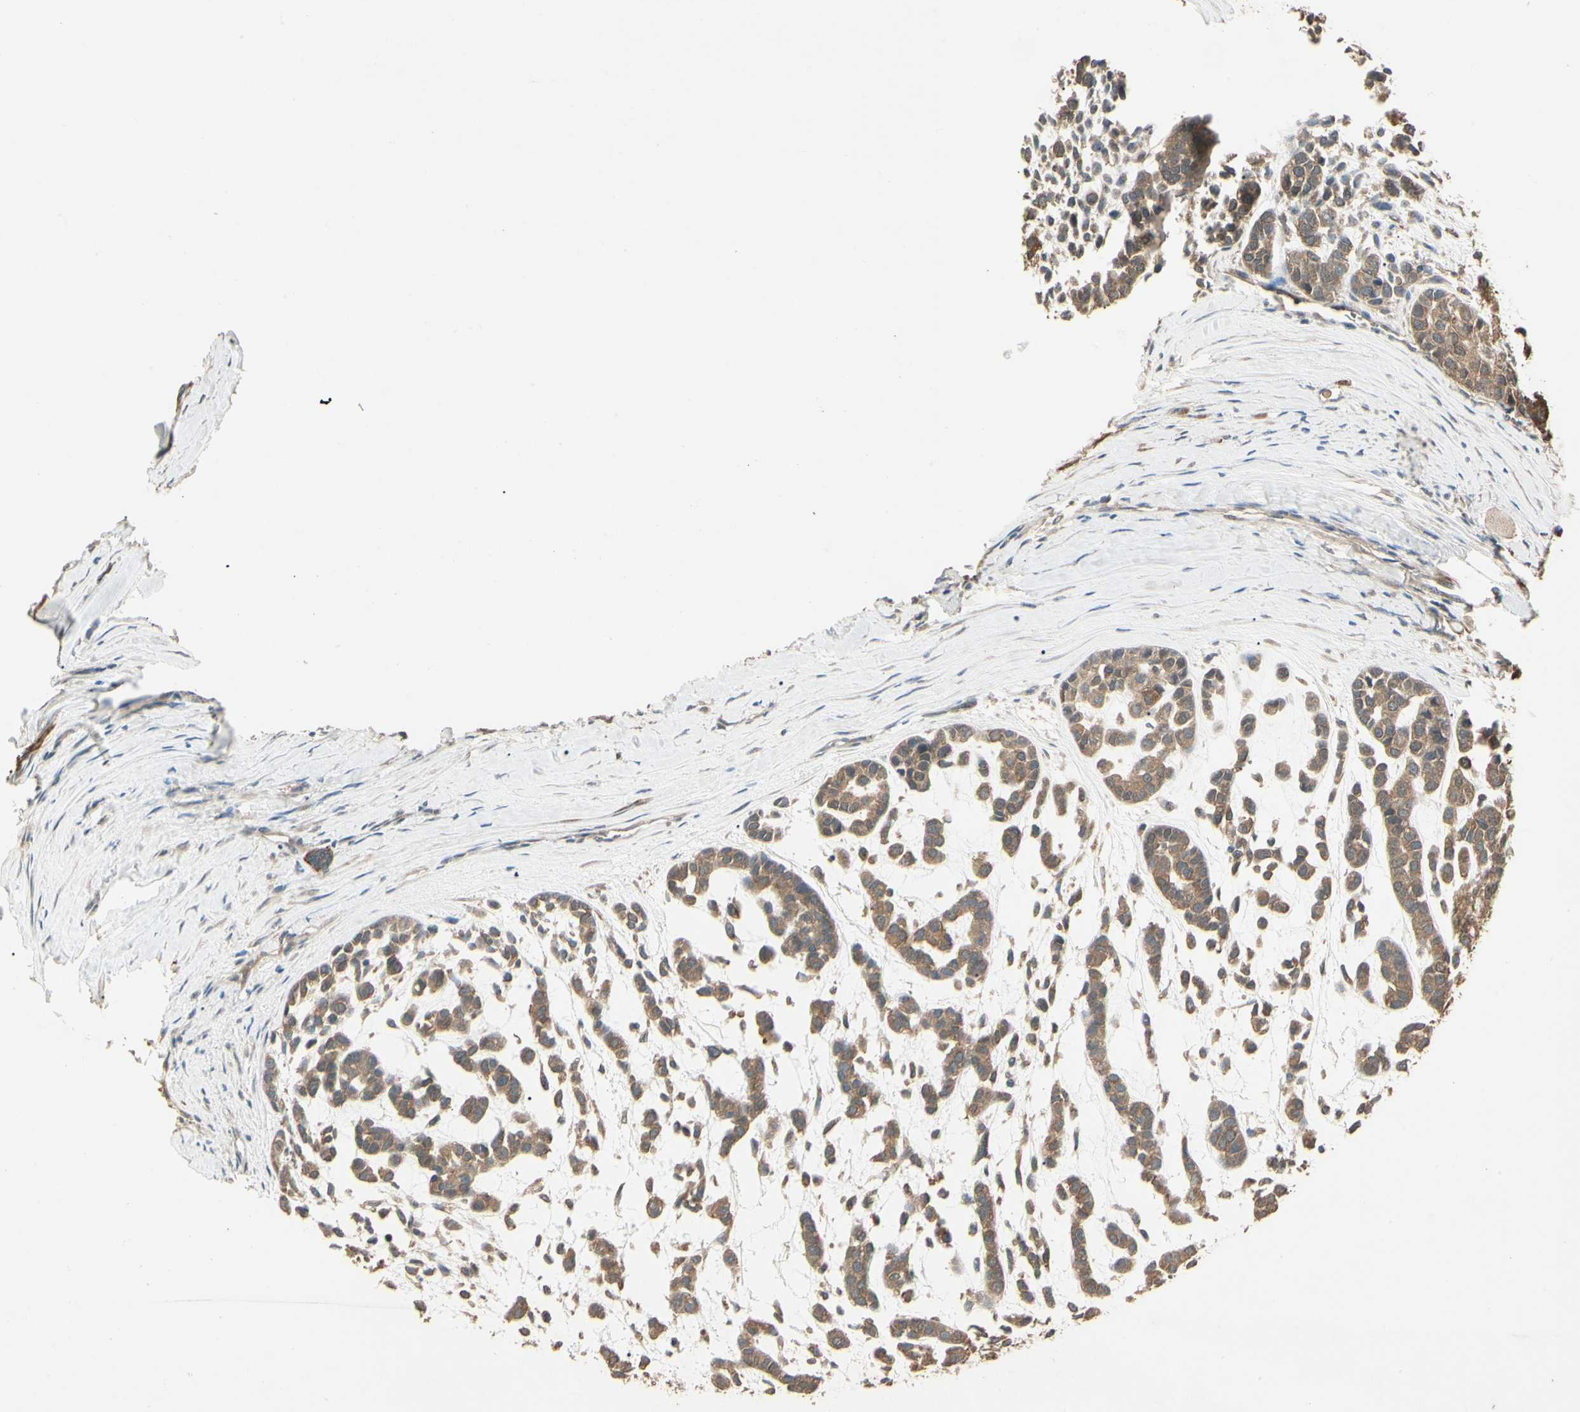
{"staining": {"intensity": "moderate", "quantity": ">75%", "location": "cytoplasmic/membranous"}, "tissue": "head and neck cancer", "cell_type": "Tumor cells", "image_type": "cancer", "snomed": [{"axis": "morphology", "description": "Adenocarcinoma, NOS"}, {"axis": "morphology", "description": "Adenoma, NOS"}, {"axis": "topography", "description": "Head-Neck"}], "caption": "Human adenocarcinoma (head and neck) stained with a brown dye reveals moderate cytoplasmic/membranous positive positivity in approximately >75% of tumor cells.", "gene": "CCT7", "patient": {"sex": "female", "age": 55}}